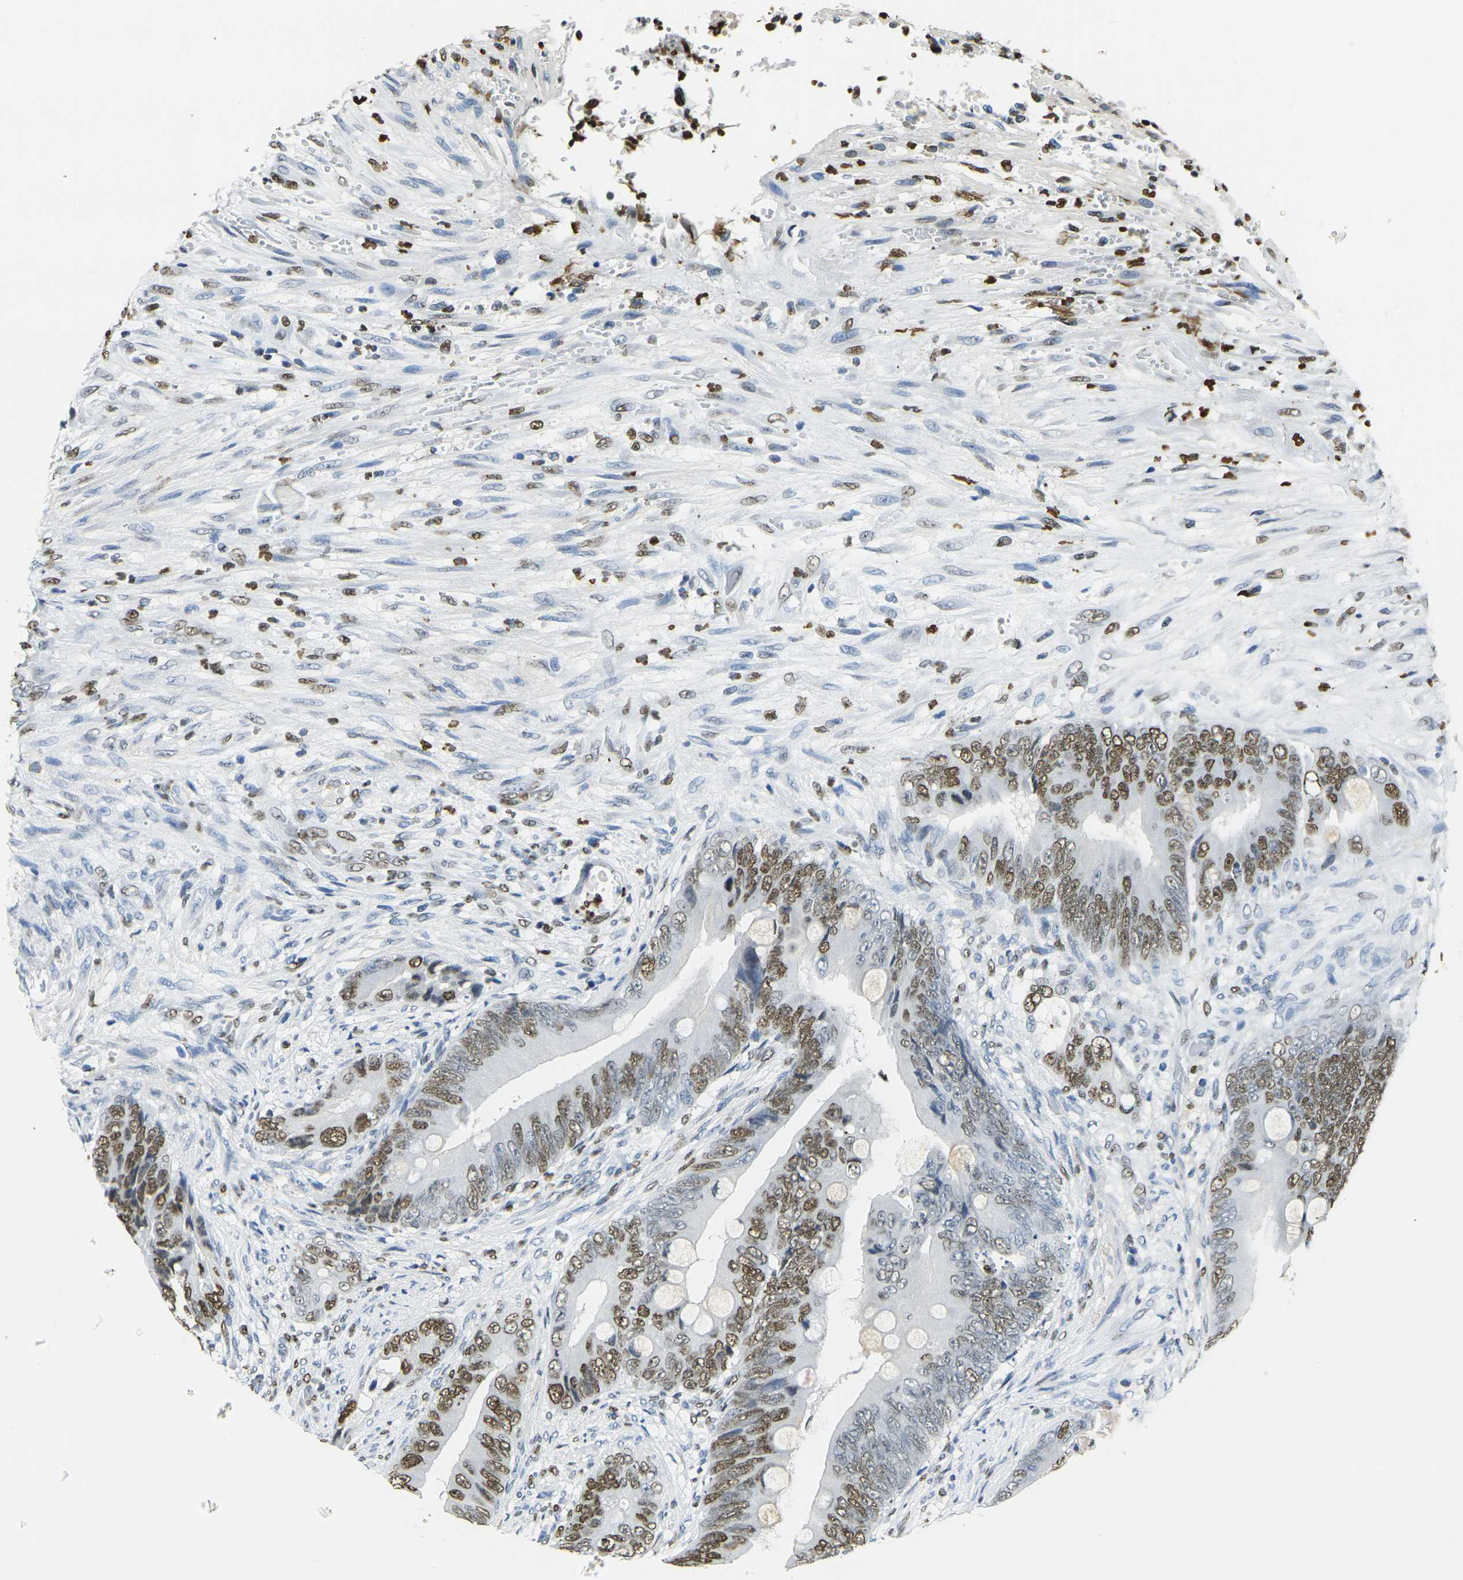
{"staining": {"intensity": "strong", "quantity": "25%-75%", "location": "nuclear"}, "tissue": "colorectal cancer", "cell_type": "Tumor cells", "image_type": "cancer", "snomed": [{"axis": "morphology", "description": "Adenocarcinoma, NOS"}, {"axis": "topography", "description": "Rectum"}], "caption": "Adenocarcinoma (colorectal) tissue shows strong nuclear staining in approximately 25%-75% of tumor cells", "gene": "DRAXIN", "patient": {"sex": "female", "age": 77}}